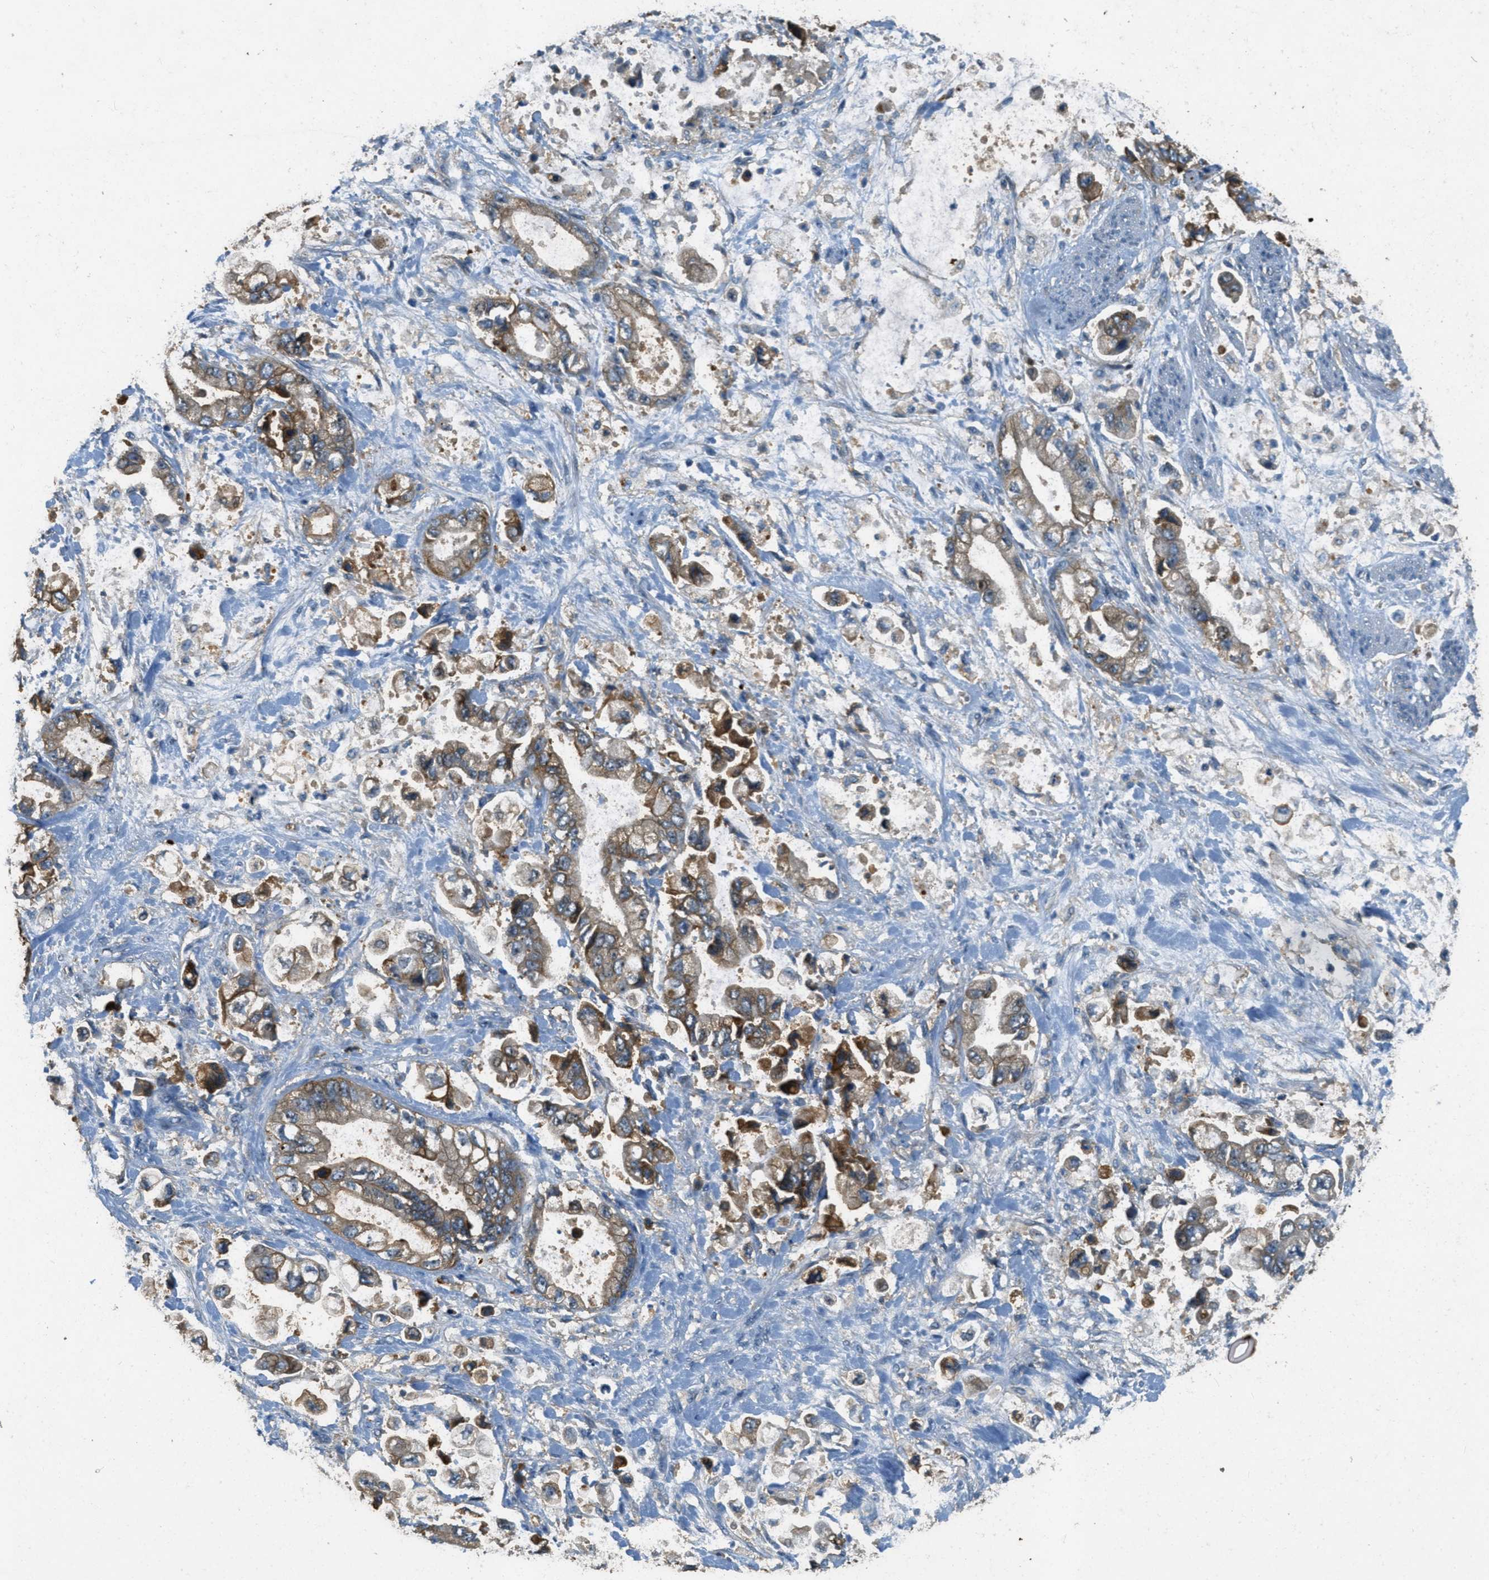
{"staining": {"intensity": "weak", "quantity": ">75%", "location": "cytoplasmic/membranous"}, "tissue": "stomach cancer", "cell_type": "Tumor cells", "image_type": "cancer", "snomed": [{"axis": "morphology", "description": "Normal tissue, NOS"}, {"axis": "morphology", "description": "Adenocarcinoma, NOS"}, {"axis": "topography", "description": "Stomach"}], "caption": "Immunohistochemical staining of adenocarcinoma (stomach) reveals low levels of weak cytoplasmic/membranous protein staining in approximately >75% of tumor cells. (DAB IHC with brightfield microscopy, high magnification).", "gene": "OSMR", "patient": {"sex": "male", "age": 62}}